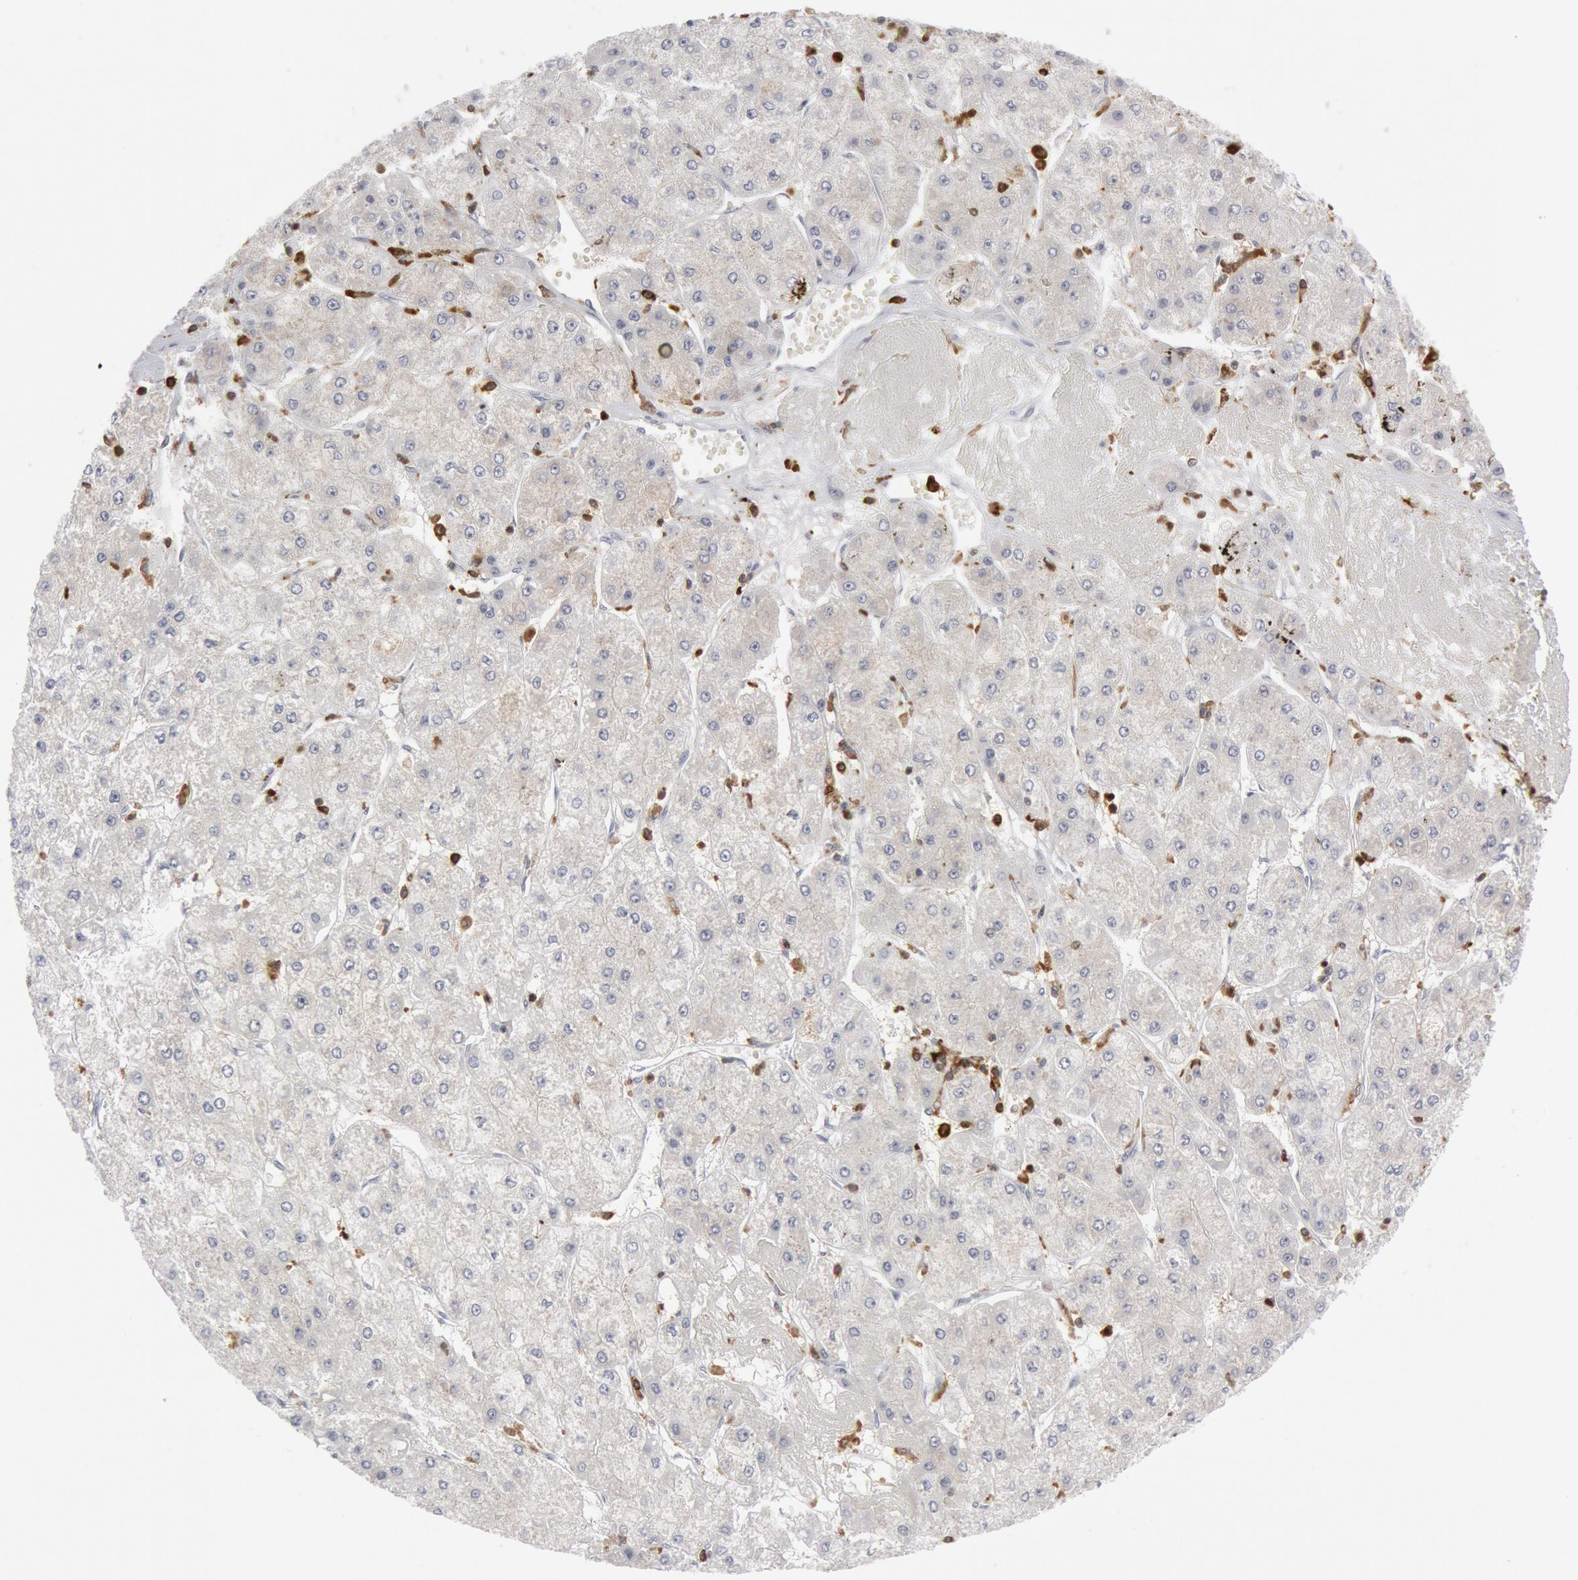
{"staining": {"intensity": "negative", "quantity": "none", "location": "none"}, "tissue": "liver cancer", "cell_type": "Tumor cells", "image_type": "cancer", "snomed": [{"axis": "morphology", "description": "Carcinoma, Hepatocellular, NOS"}, {"axis": "topography", "description": "Liver"}], "caption": "The micrograph exhibits no significant positivity in tumor cells of liver cancer.", "gene": "PTPN6", "patient": {"sex": "female", "age": 52}}